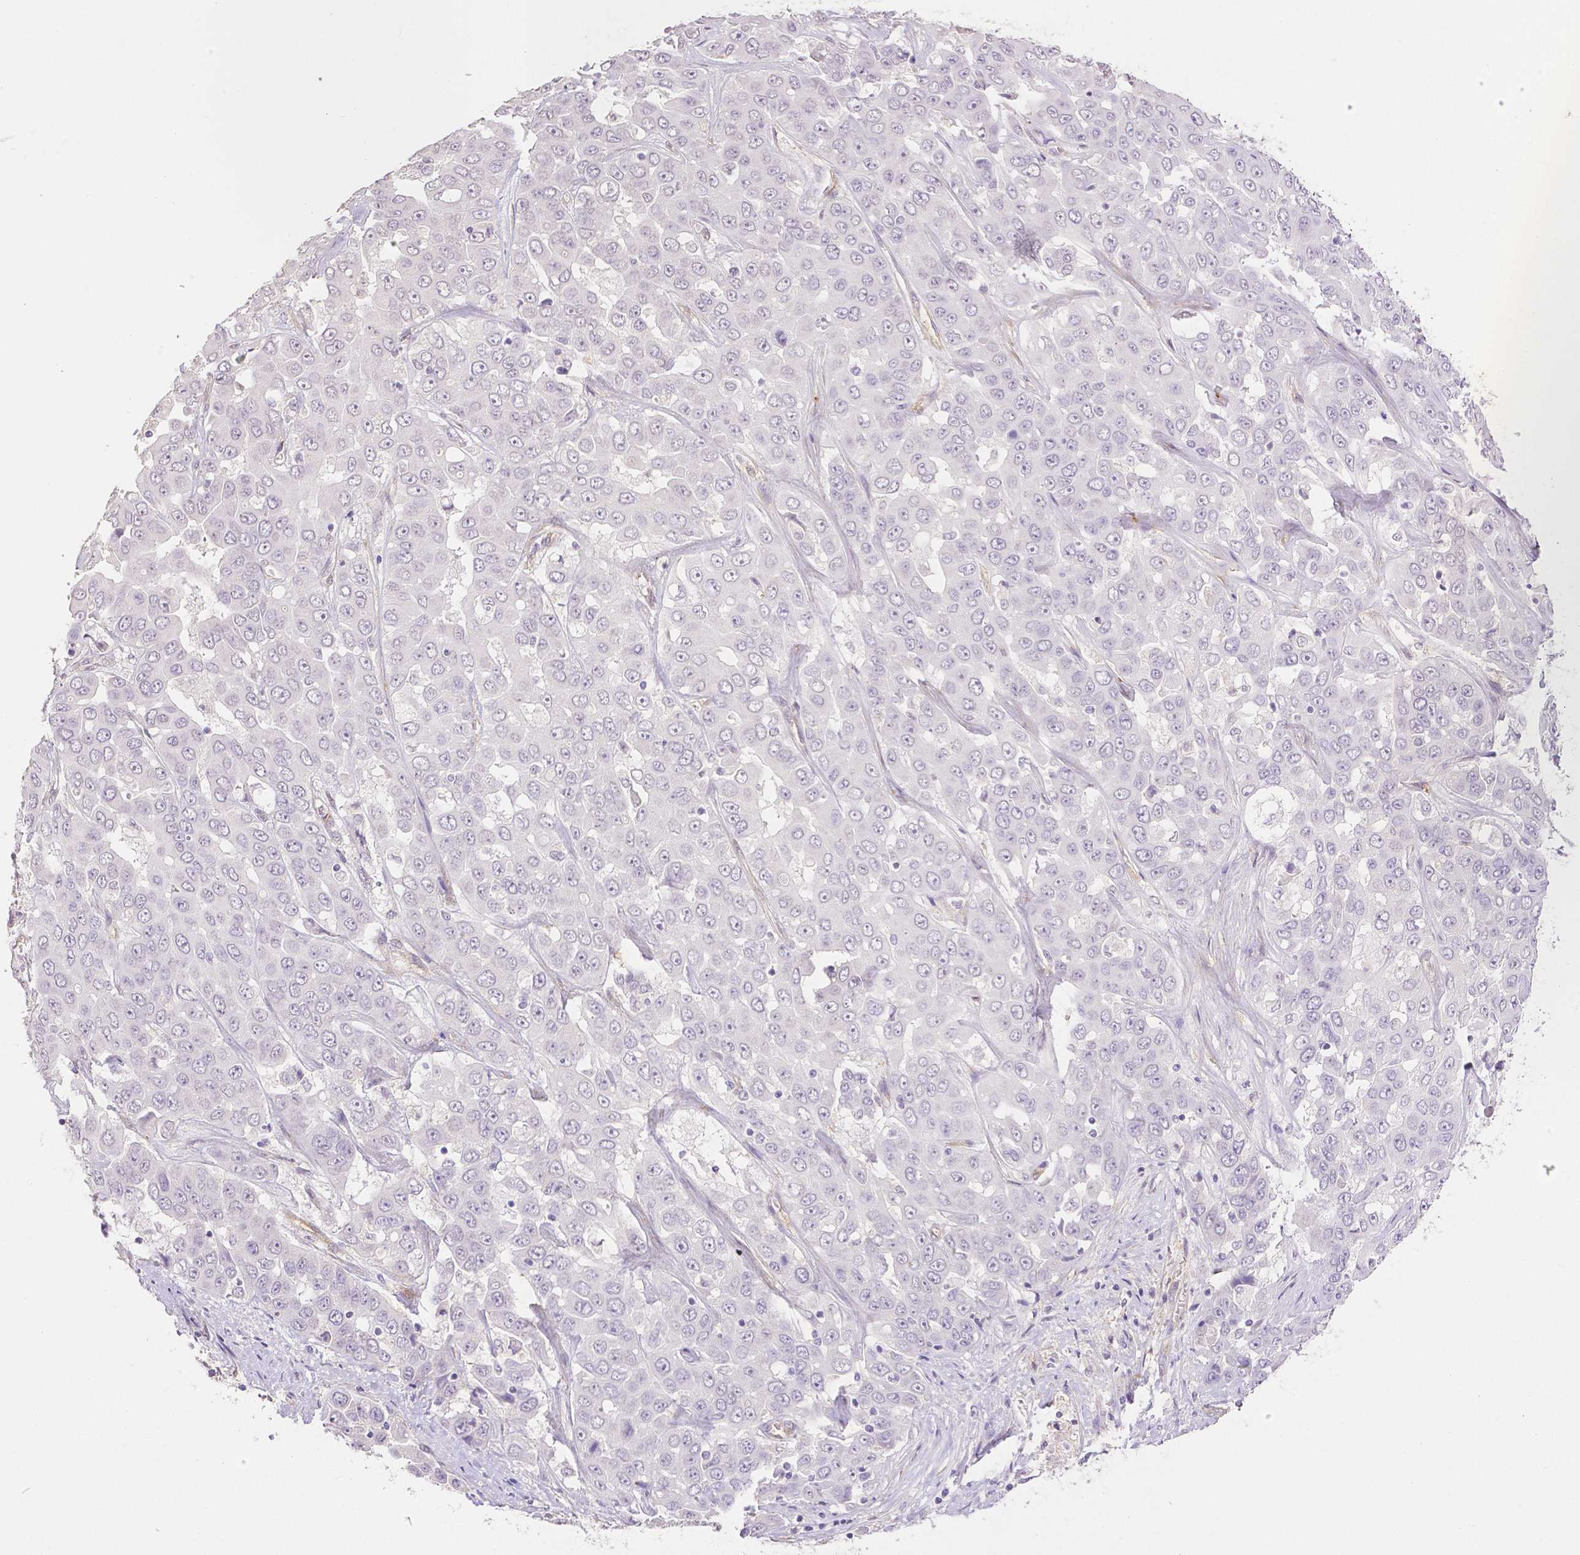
{"staining": {"intensity": "negative", "quantity": "none", "location": "none"}, "tissue": "liver cancer", "cell_type": "Tumor cells", "image_type": "cancer", "snomed": [{"axis": "morphology", "description": "Cholangiocarcinoma"}, {"axis": "topography", "description": "Liver"}], "caption": "An image of liver cholangiocarcinoma stained for a protein shows no brown staining in tumor cells.", "gene": "THY1", "patient": {"sex": "female", "age": 52}}